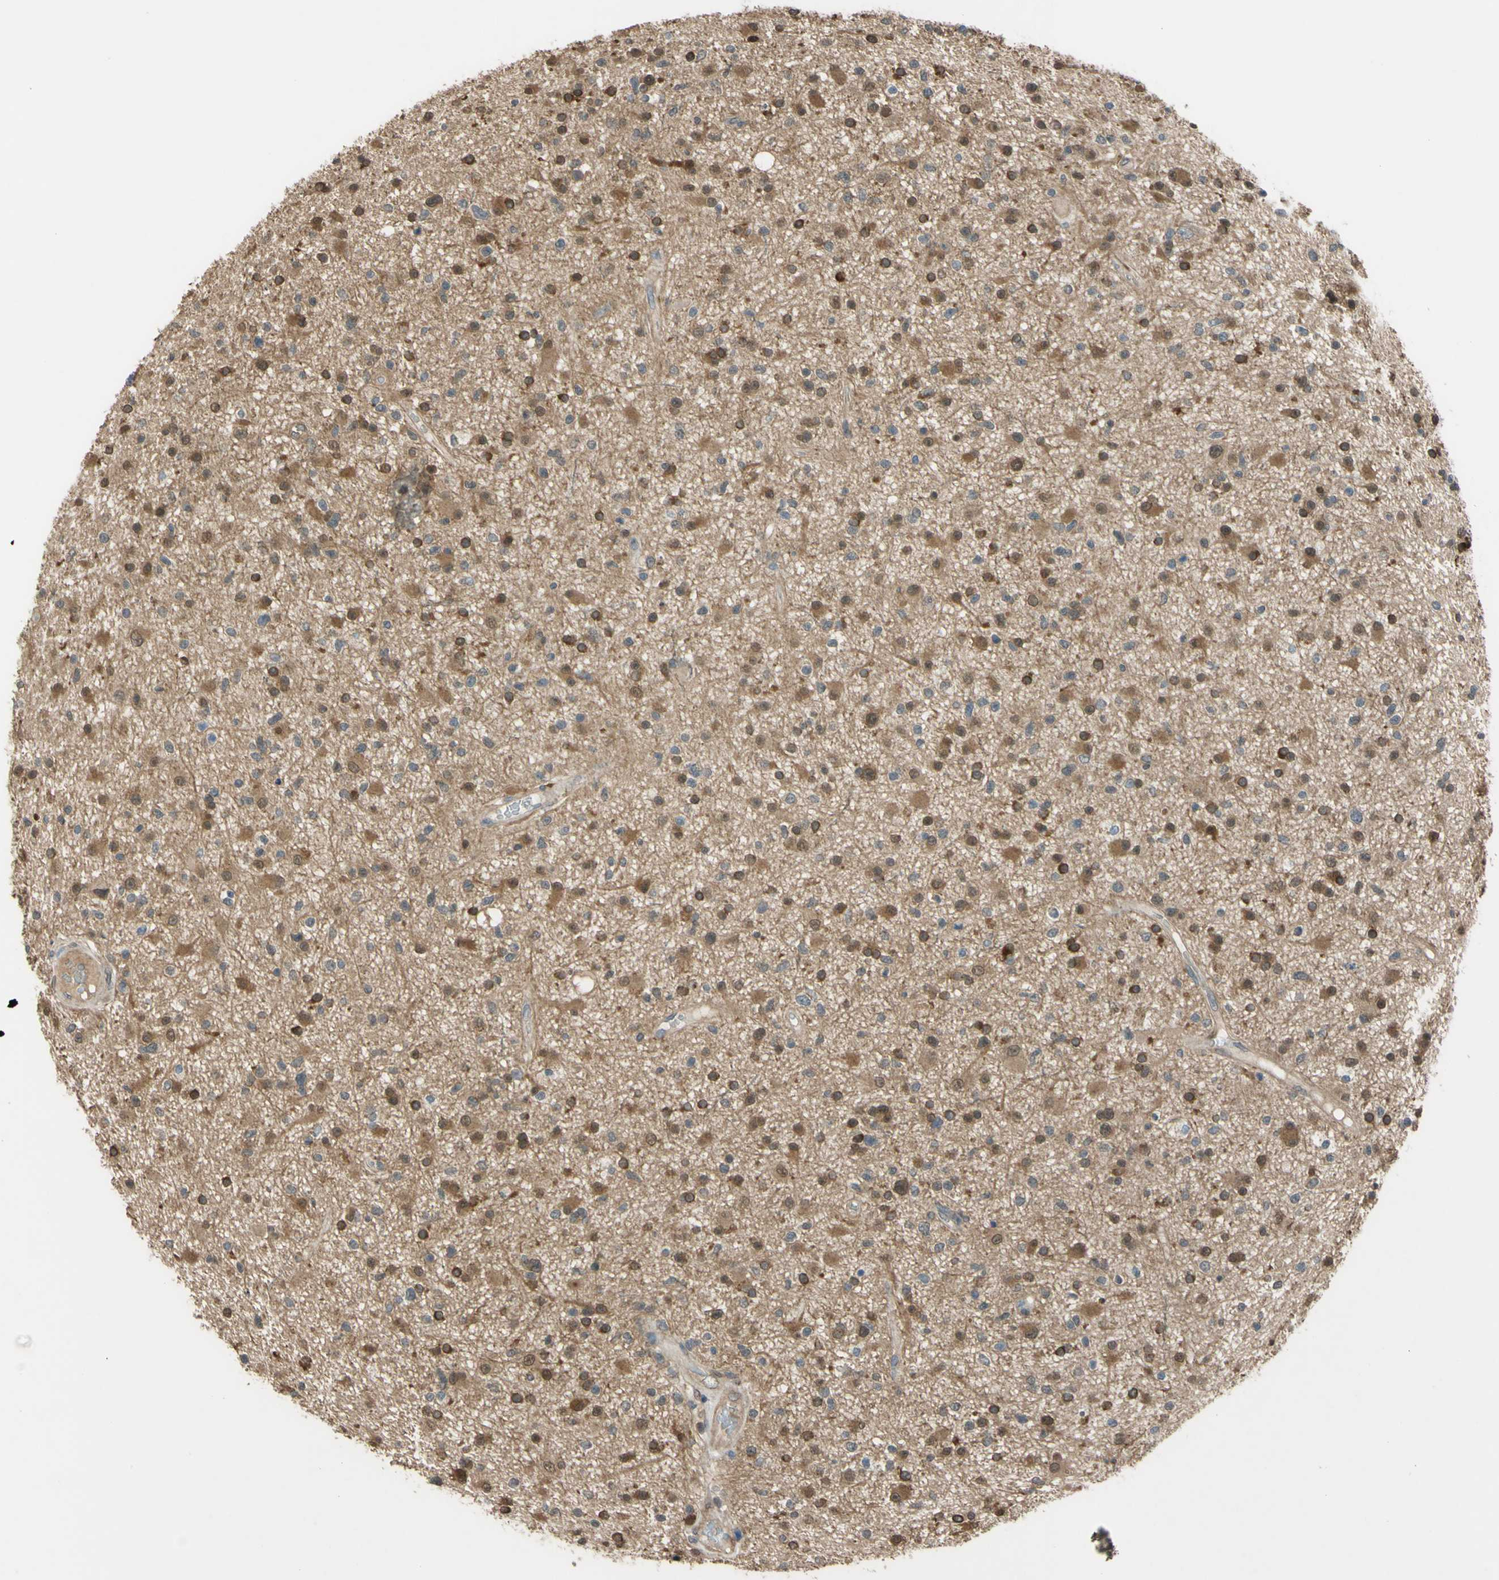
{"staining": {"intensity": "moderate", "quantity": "25%-75%", "location": "cytoplasmic/membranous,nuclear"}, "tissue": "glioma", "cell_type": "Tumor cells", "image_type": "cancer", "snomed": [{"axis": "morphology", "description": "Glioma, malignant, High grade"}, {"axis": "topography", "description": "Brain"}], "caption": "Malignant high-grade glioma stained with a protein marker exhibits moderate staining in tumor cells.", "gene": "YWHAQ", "patient": {"sex": "male", "age": 33}}